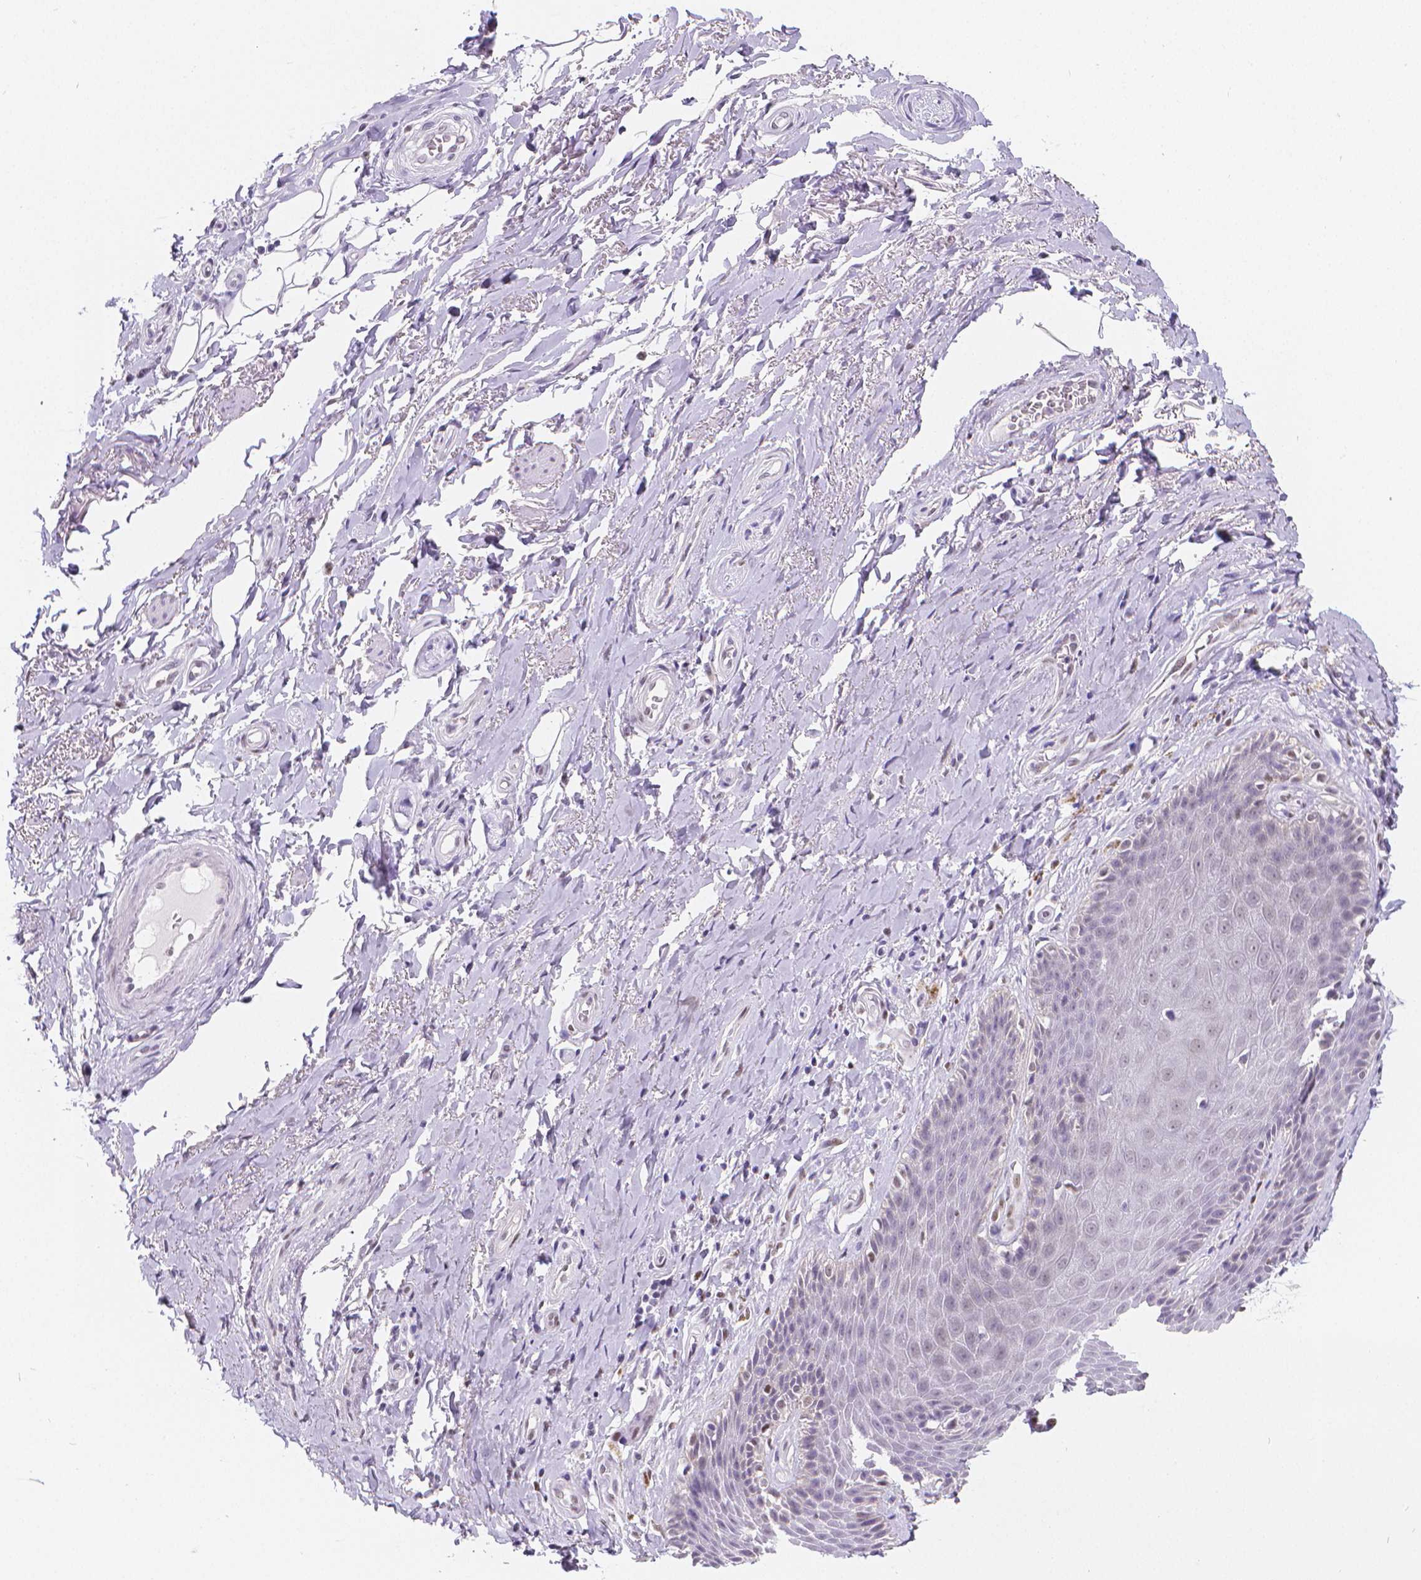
{"staining": {"intensity": "negative", "quantity": "none", "location": "none"}, "tissue": "adipose tissue", "cell_type": "Adipocytes", "image_type": "normal", "snomed": [{"axis": "morphology", "description": "Normal tissue, NOS"}, {"axis": "topography", "description": "Anal"}, {"axis": "topography", "description": "Peripheral nerve tissue"}], "caption": "This is an IHC micrograph of unremarkable human adipose tissue. There is no expression in adipocytes.", "gene": "MEF2C", "patient": {"sex": "male", "age": 53}}